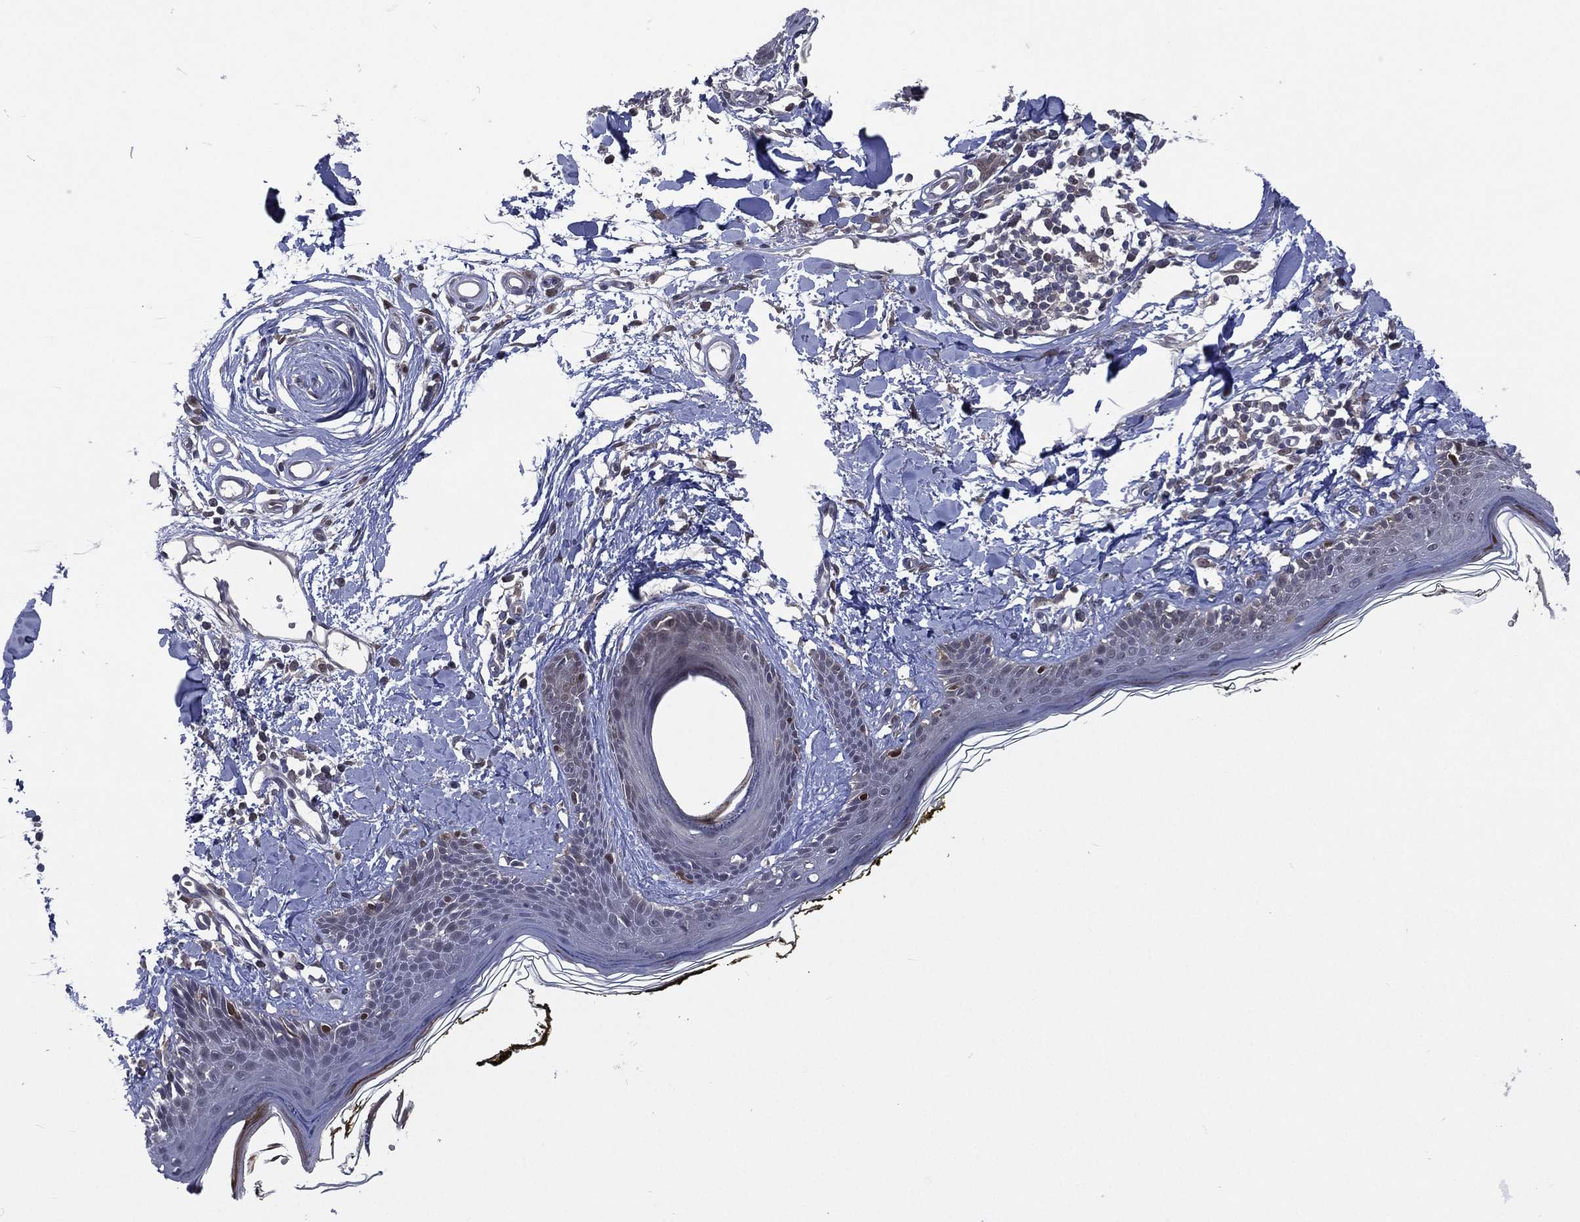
{"staining": {"intensity": "negative", "quantity": "none", "location": "none"}, "tissue": "skin", "cell_type": "Fibroblasts", "image_type": "normal", "snomed": [{"axis": "morphology", "description": "Normal tissue, NOS"}, {"axis": "topography", "description": "Skin"}], "caption": "DAB immunohistochemical staining of benign skin displays no significant expression in fibroblasts. (Brightfield microscopy of DAB immunohistochemistry (IHC) at high magnification).", "gene": "MTAP", "patient": {"sex": "male", "age": 76}}